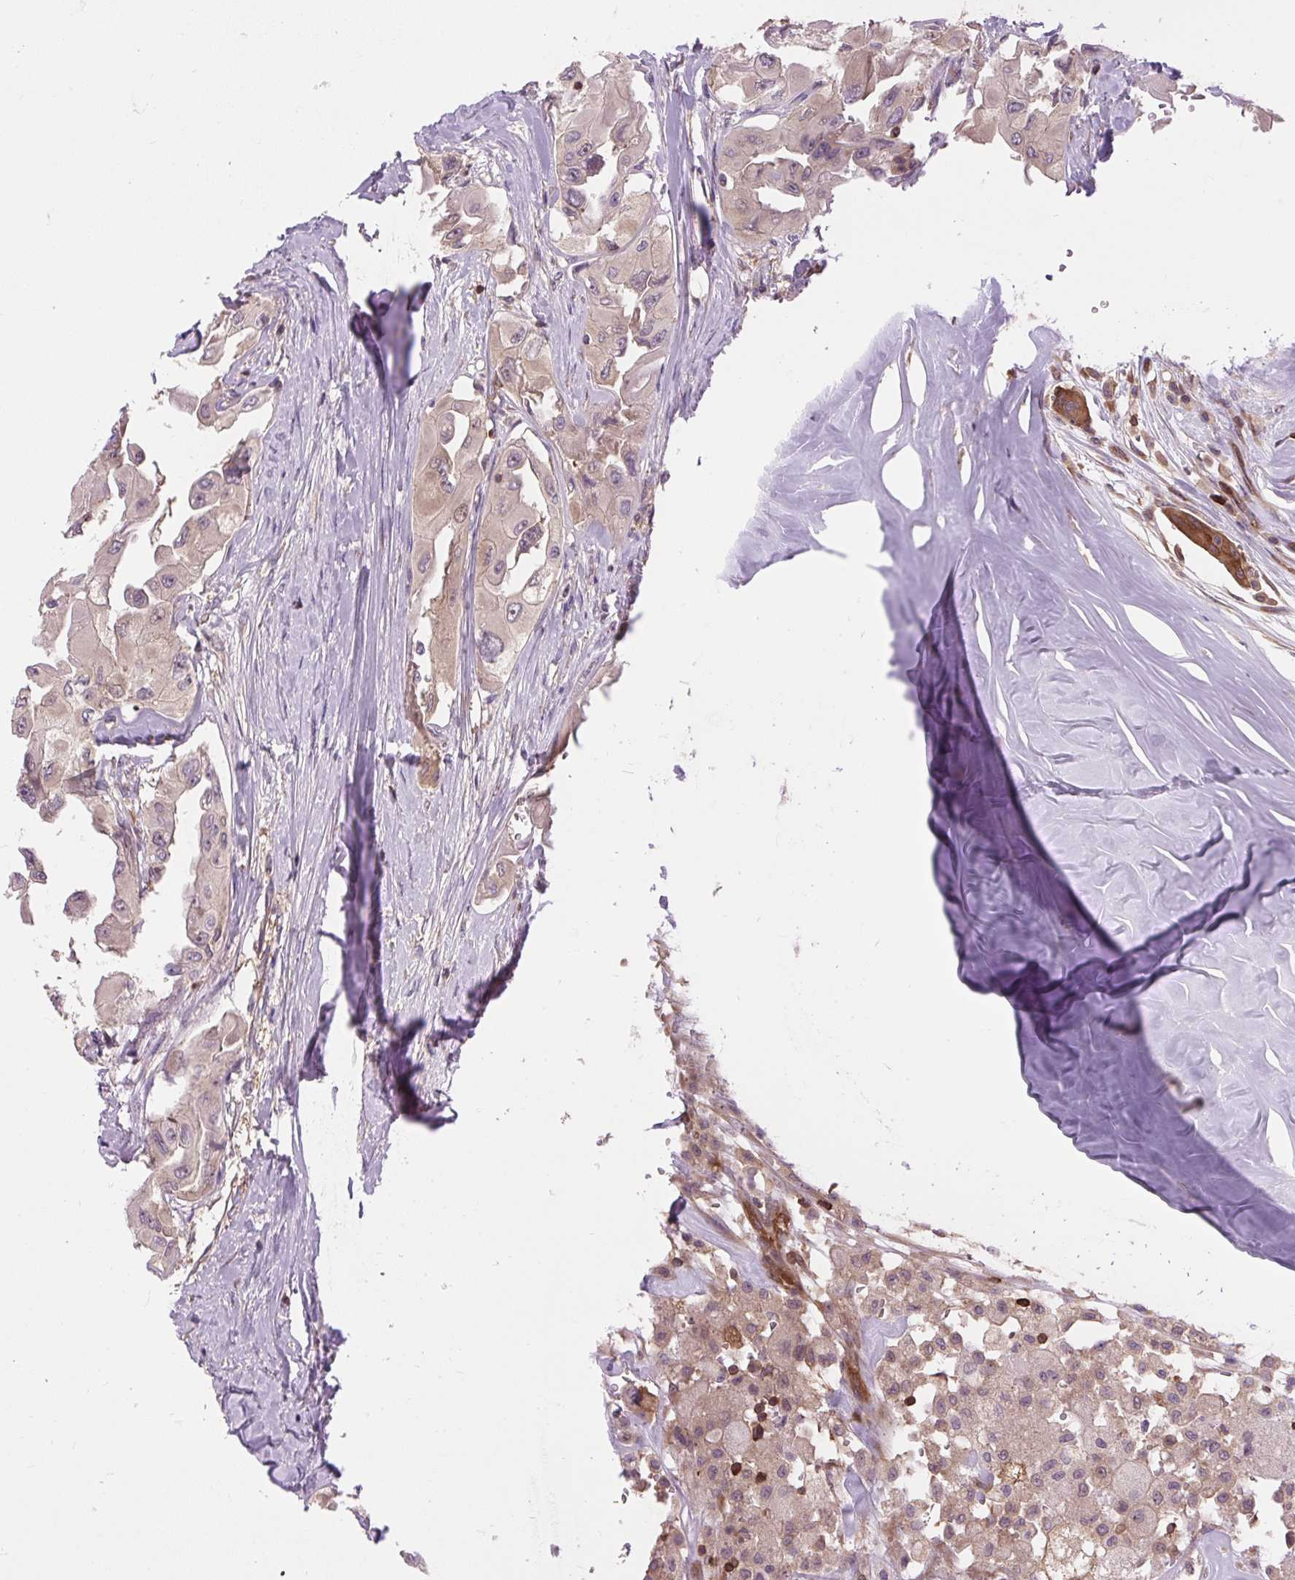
{"staining": {"intensity": "moderate", "quantity": "25%-75%", "location": "cytoplasmic/membranous"}, "tissue": "thyroid cancer", "cell_type": "Tumor cells", "image_type": "cancer", "snomed": [{"axis": "morphology", "description": "Normal tissue, NOS"}, {"axis": "morphology", "description": "Papillary adenocarcinoma, NOS"}, {"axis": "topography", "description": "Thyroid gland"}], "caption": "The photomicrograph demonstrates a brown stain indicating the presence of a protein in the cytoplasmic/membranous of tumor cells in papillary adenocarcinoma (thyroid).", "gene": "PLCG1", "patient": {"sex": "female", "age": 59}}